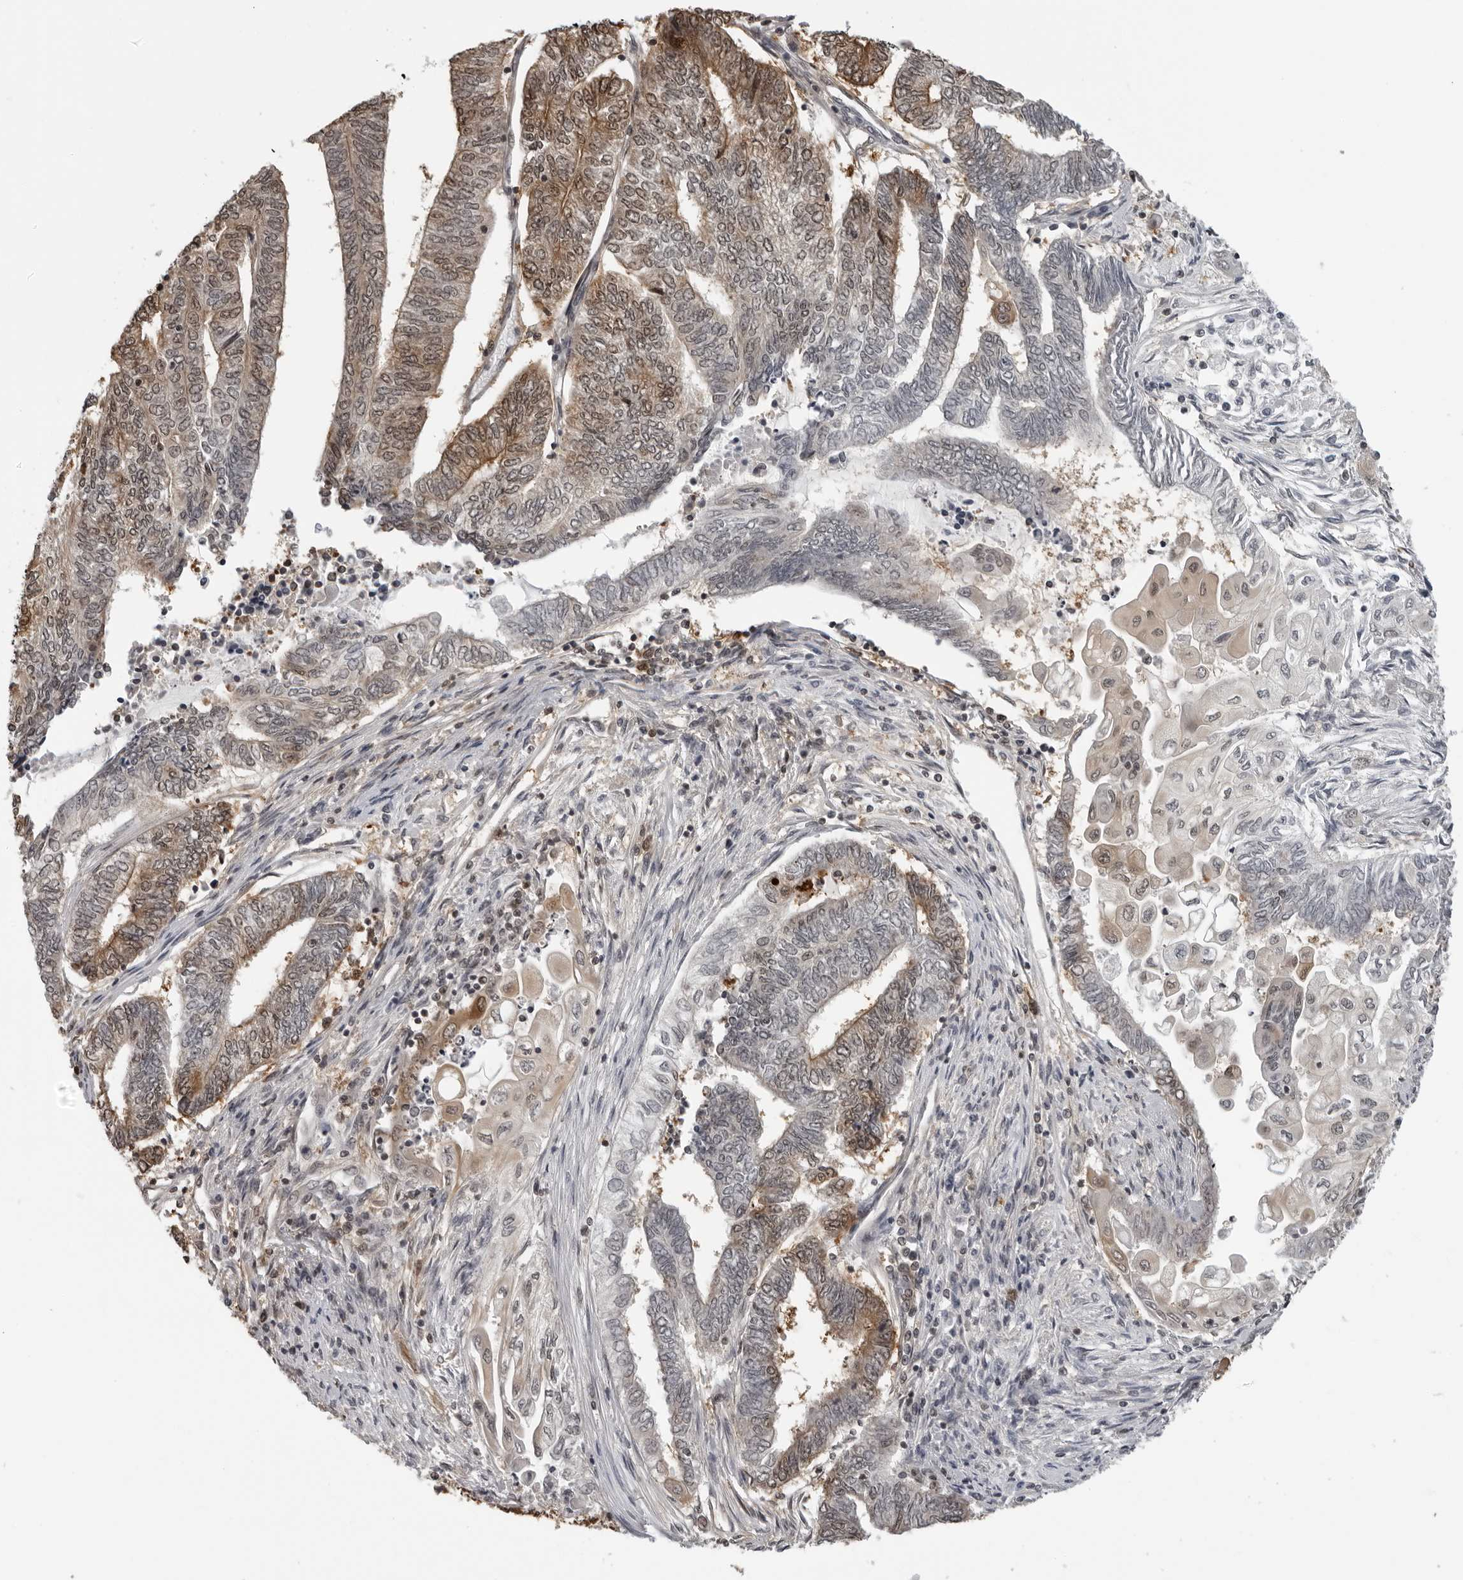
{"staining": {"intensity": "moderate", "quantity": "25%-75%", "location": "cytoplasmic/membranous,nuclear"}, "tissue": "endometrial cancer", "cell_type": "Tumor cells", "image_type": "cancer", "snomed": [{"axis": "morphology", "description": "Adenocarcinoma, NOS"}, {"axis": "topography", "description": "Uterus"}, {"axis": "topography", "description": "Endometrium"}], "caption": "Immunohistochemistry histopathology image of human adenocarcinoma (endometrial) stained for a protein (brown), which shows medium levels of moderate cytoplasmic/membranous and nuclear expression in approximately 25%-75% of tumor cells.", "gene": "HSPH1", "patient": {"sex": "female", "age": 70}}